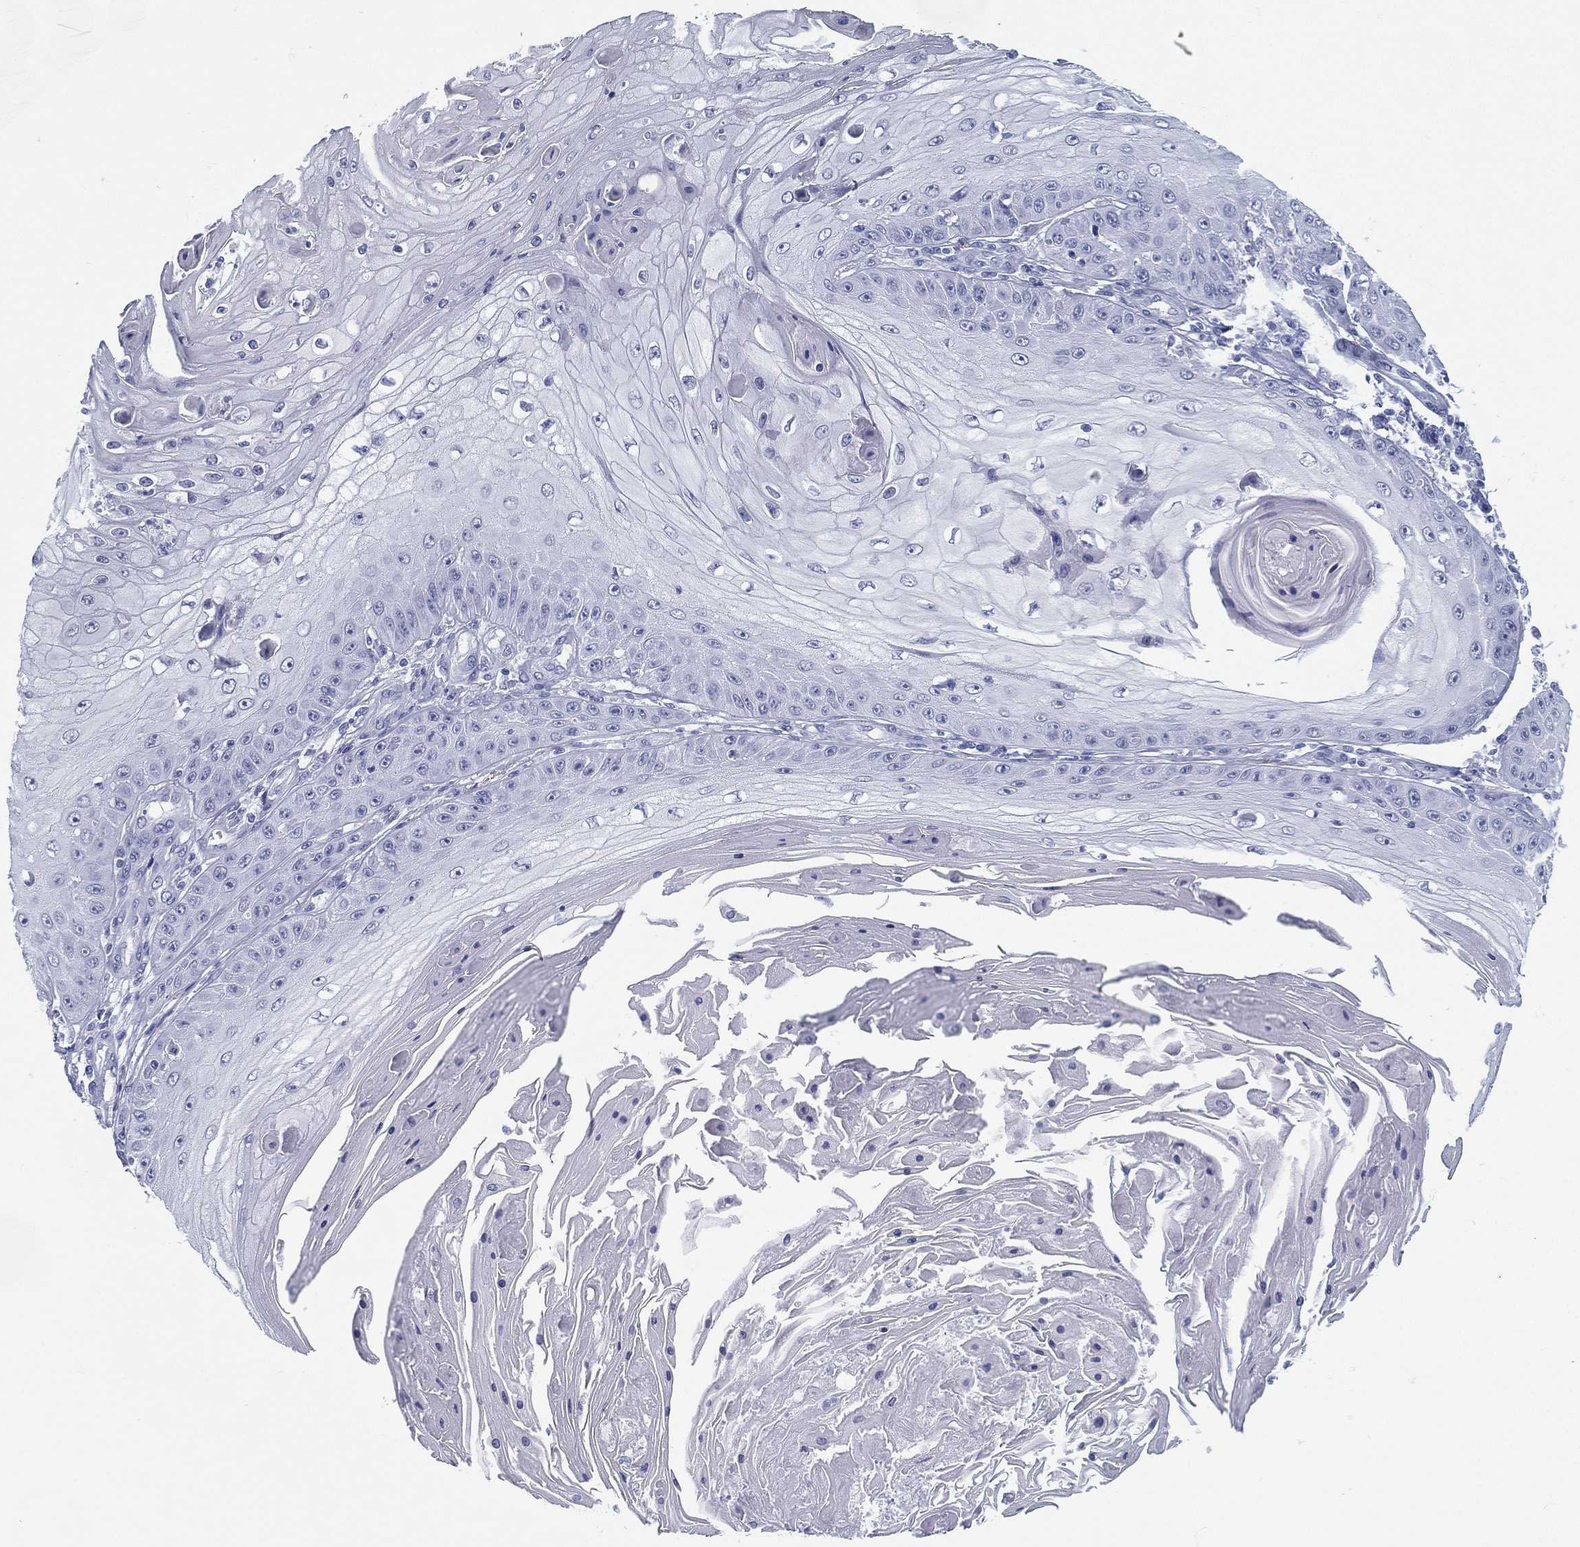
{"staining": {"intensity": "negative", "quantity": "none", "location": "none"}, "tissue": "skin cancer", "cell_type": "Tumor cells", "image_type": "cancer", "snomed": [{"axis": "morphology", "description": "Squamous cell carcinoma, NOS"}, {"axis": "topography", "description": "Skin"}], "caption": "DAB (3,3'-diaminobenzidine) immunohistochemical staining of human skin cancer displays no significant staining in tumor cells. (DAB (3,3'-diaminobenzidine) immunohistochemistry with hematoxylin counter stain).", "gene": "ATP1B2", "patient": {"sex": "male", "age": 70}}